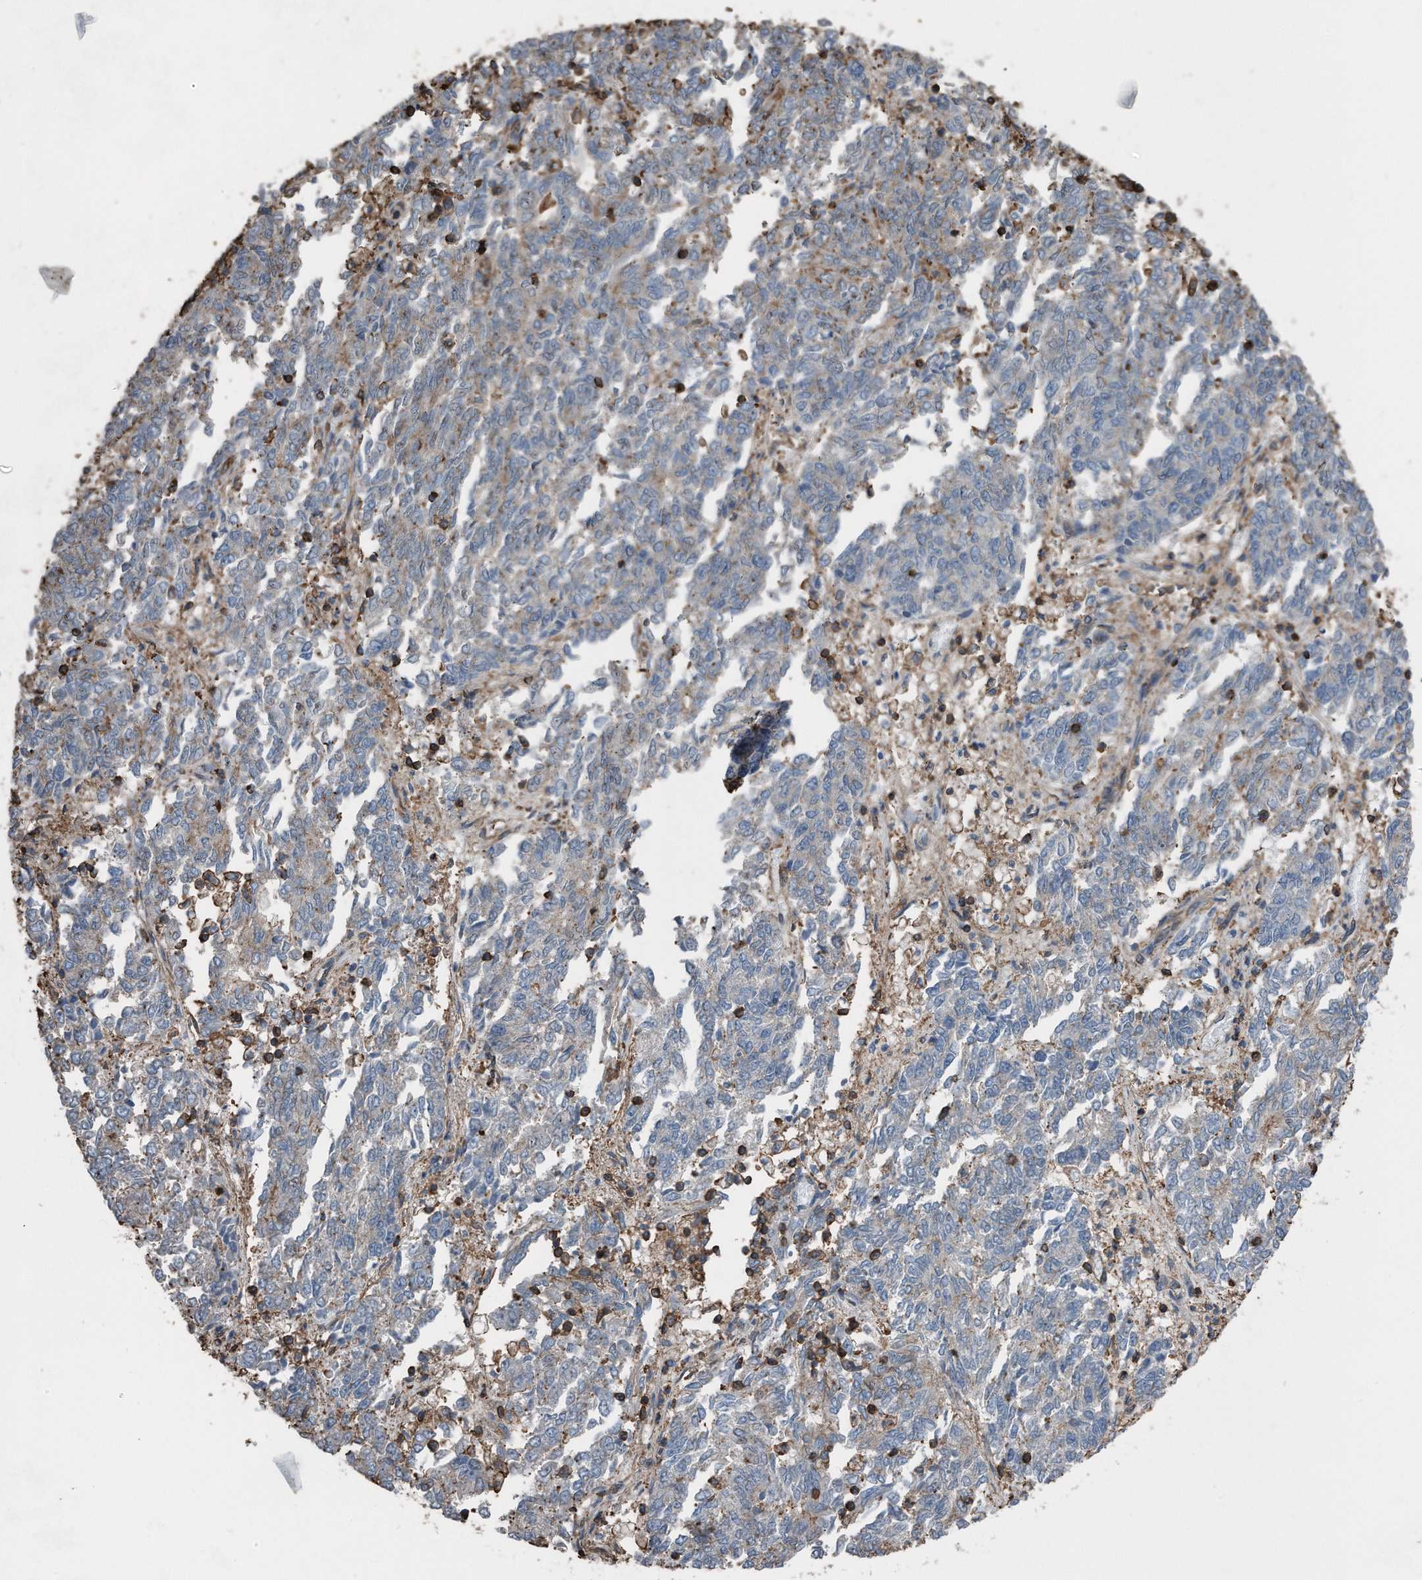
{"staining": {"intensity": "weak", "quantity": "25%-75%", "location": "cytoplasmic/membranous"}, "tissue": "endometrial cancer", "cell_type": "Tumor cells", "image_type": "cancer", "snomed": [{"axis": "morphology", "description": "Adenocarcinoma, NOS"}, {"axis": "topography", "description": "Endometrium"}], "caption": "DAB (3,3'-diaminobenzidine) immunohistochemical staining of human adenocarcinoma (endometrial) demonstrates weak cytoplasmic/membranous protein staining in approximately 25%-75% of tumor cells. (IHC, brightfield microscopy, high magnification).", "gene": "RSPO3", "patient": {"sex": "female", "age": 80}}